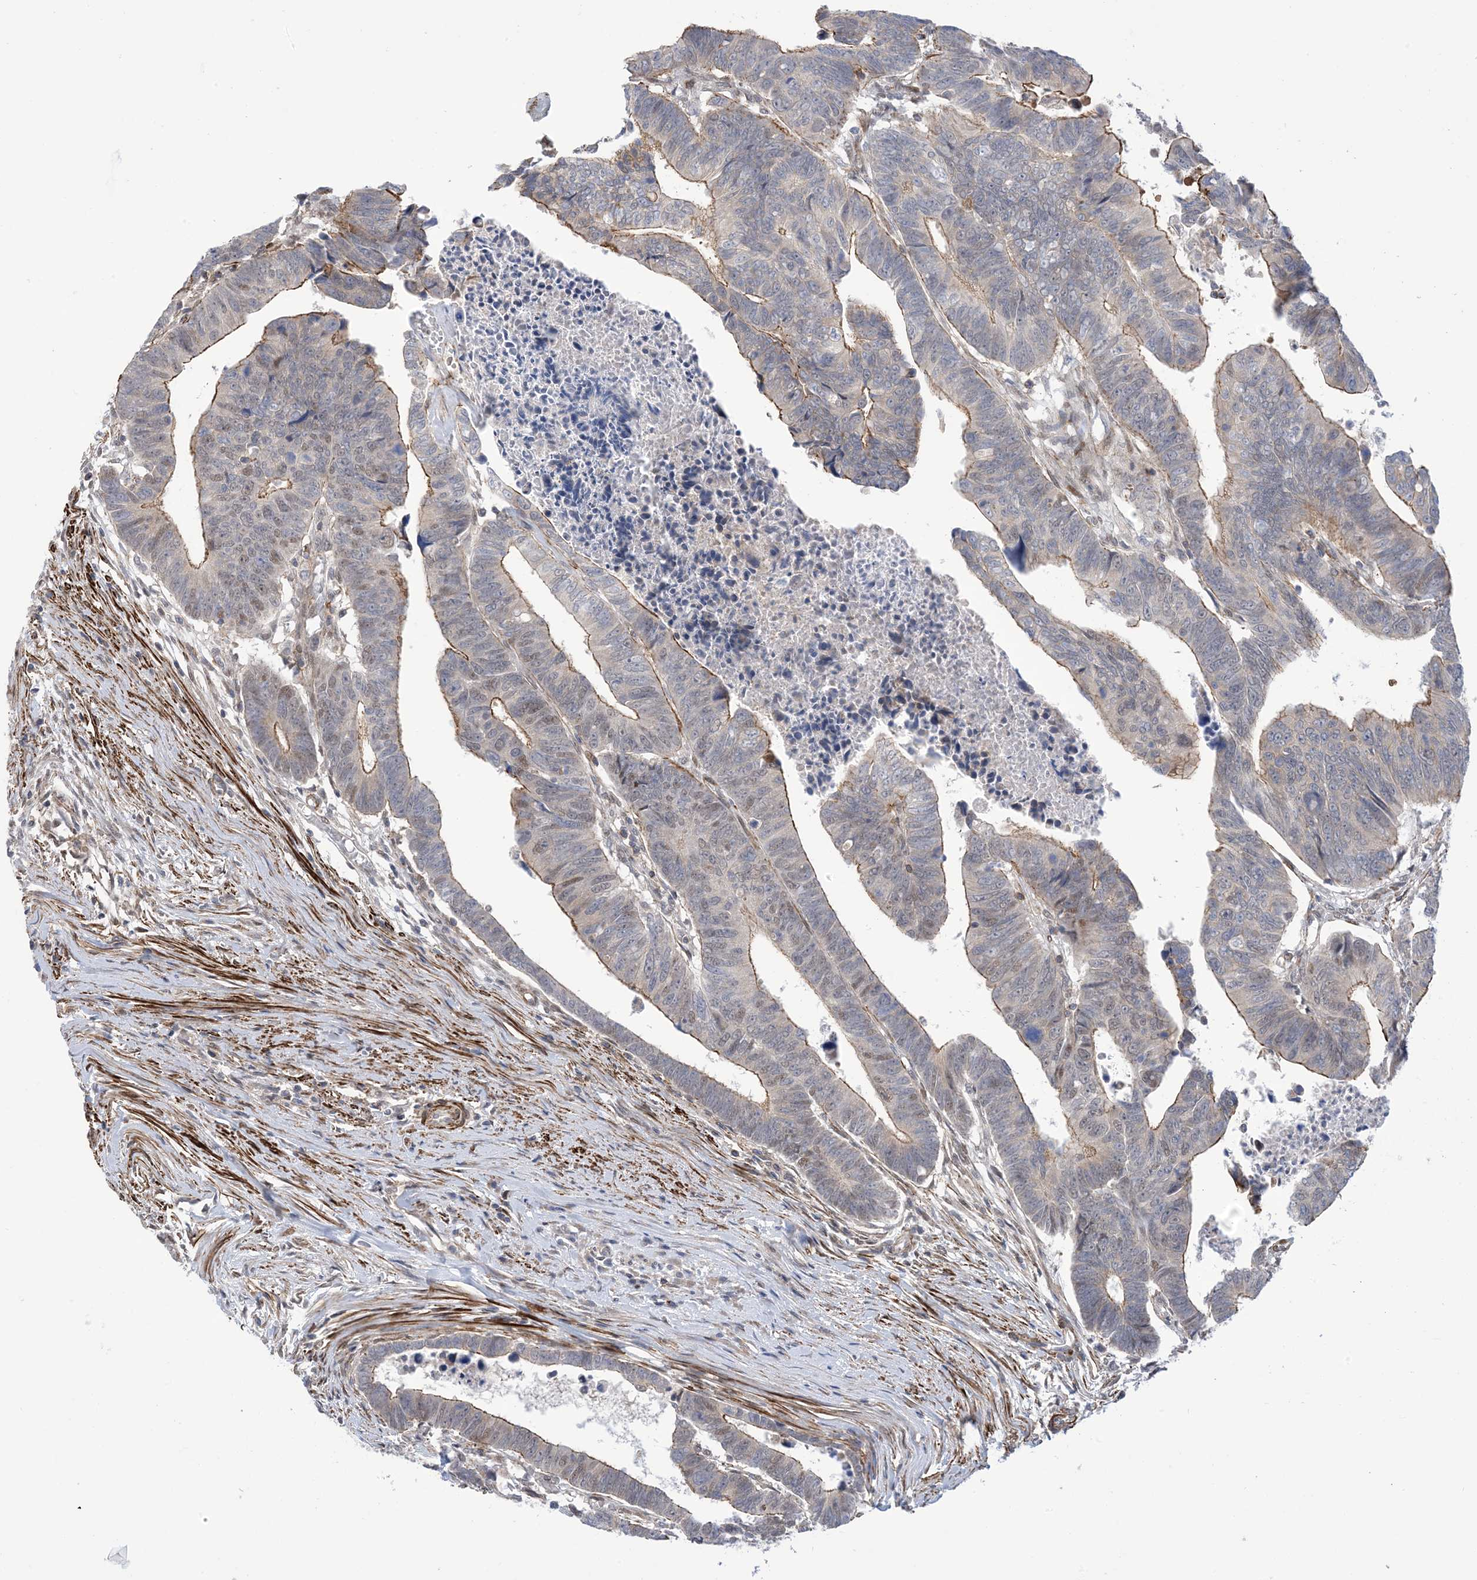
{"staining": {"intensity": "moderate", "quantity": "25%-75%", "location": "cytoplasmic/membranous"}, "tissue": "colorectal cancer", "cell_type": "Tumor cells", "image_type": "cancer", "snomed": [{"axis": "morphology", "description": "Adenocarcinoma, NOS"}, {"axis": "topography", "description": "Rectum"}], "caption": "This photomicrograph displays IHC staining of colorectal cancer, with medium moderate cytoplasmic/membranous staining in about 25%-75% of tumor cells.", "gene": "ZNF8", "patient": {"sex": "female", "age": 65}}